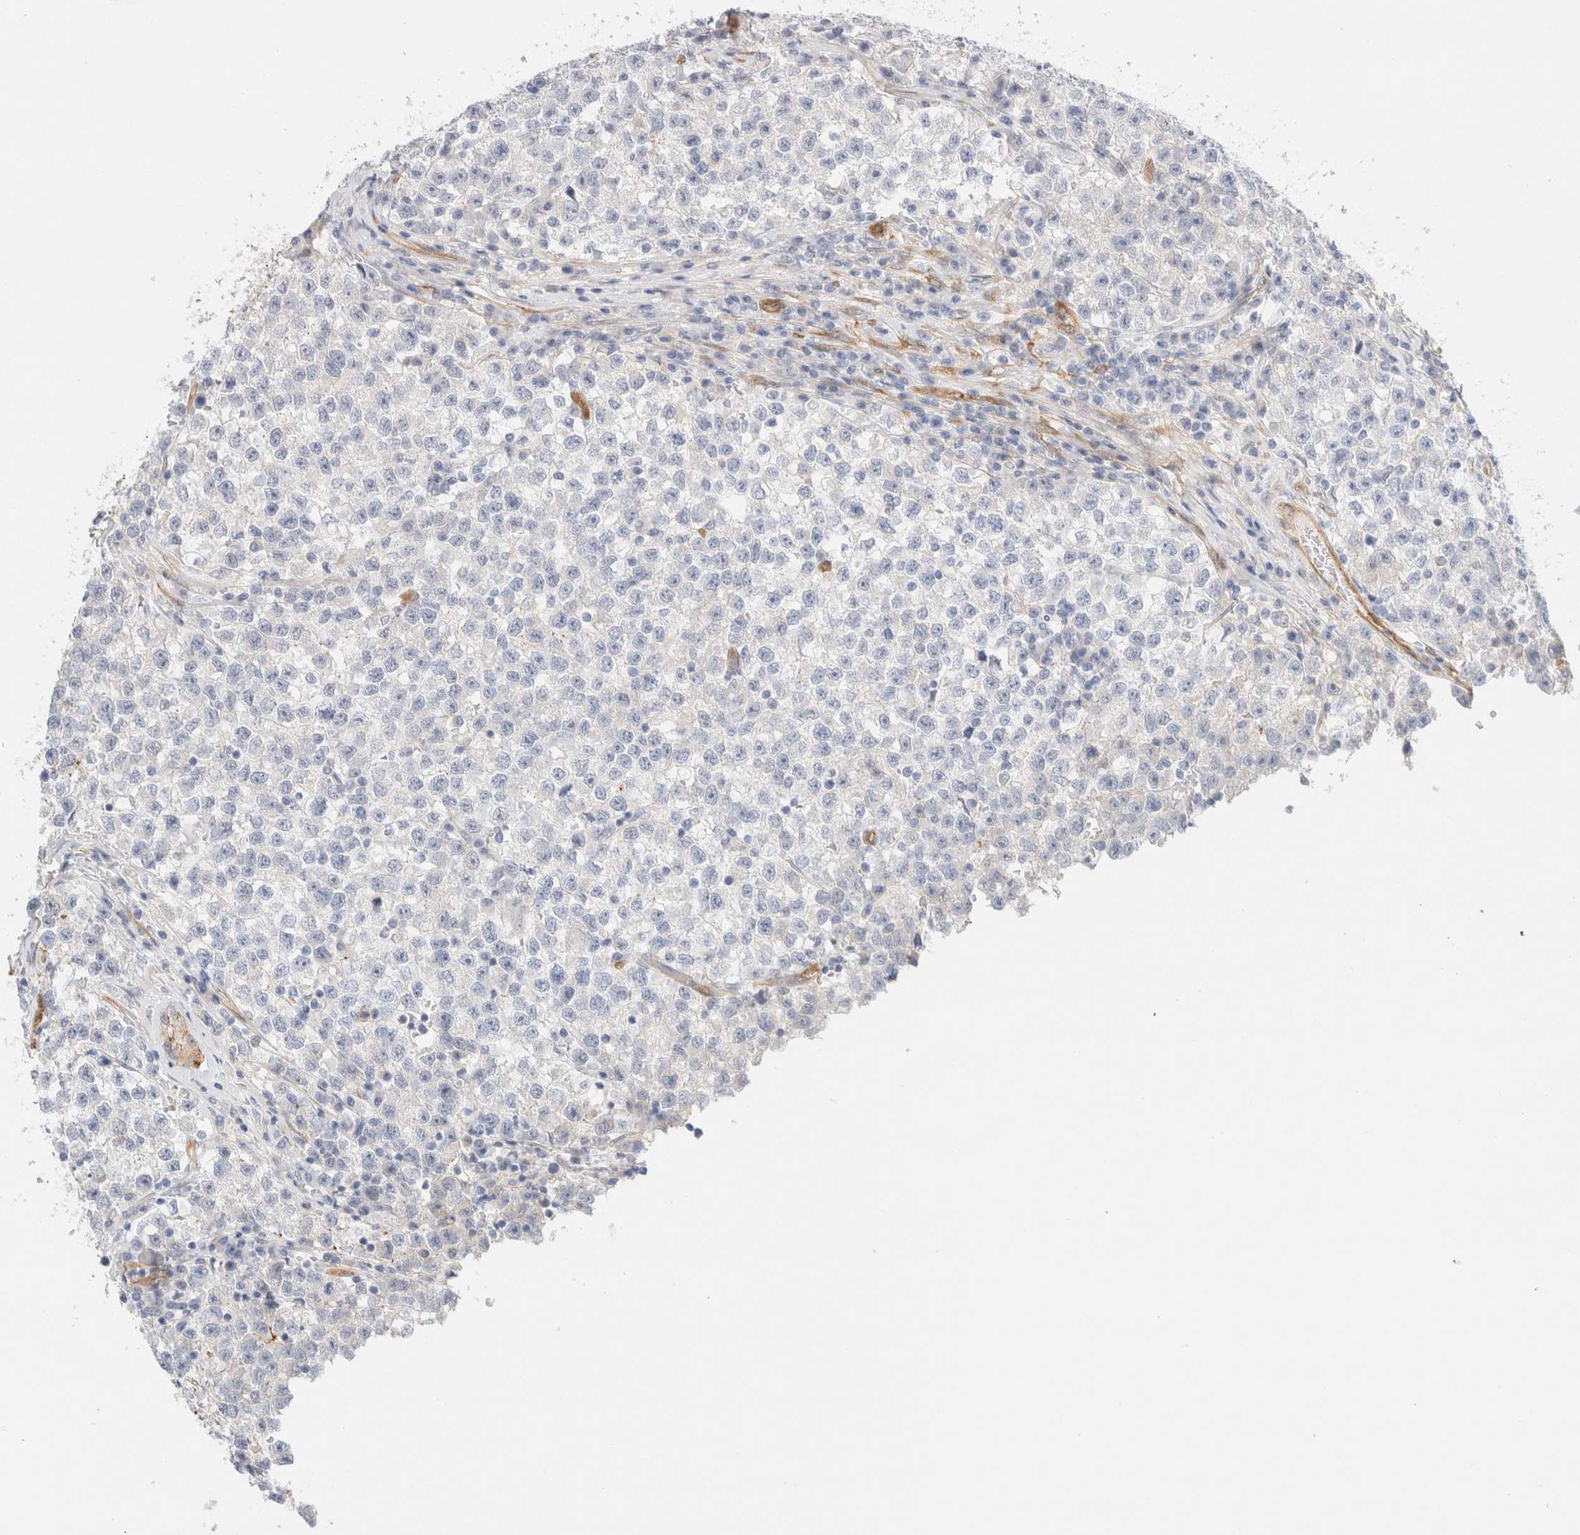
{"staining": {"intensity": "negative", "quantity": "none", "location": "none"}, "tissue": "testis cancer", "cell_type": "Tumor cells", "image_type": "cancer", "snomed": [{"axis": "morphology", "description": "Seminoma, NOS"}, {"axis": "topography", "description": "Testis"}], "caption": "Testis cancer (seminoma) was stained to show a protein in brown. There is no significant expression in tumor cells.", "gene": "LMCD1", "patient": {"sex": "male", "age": 22}}